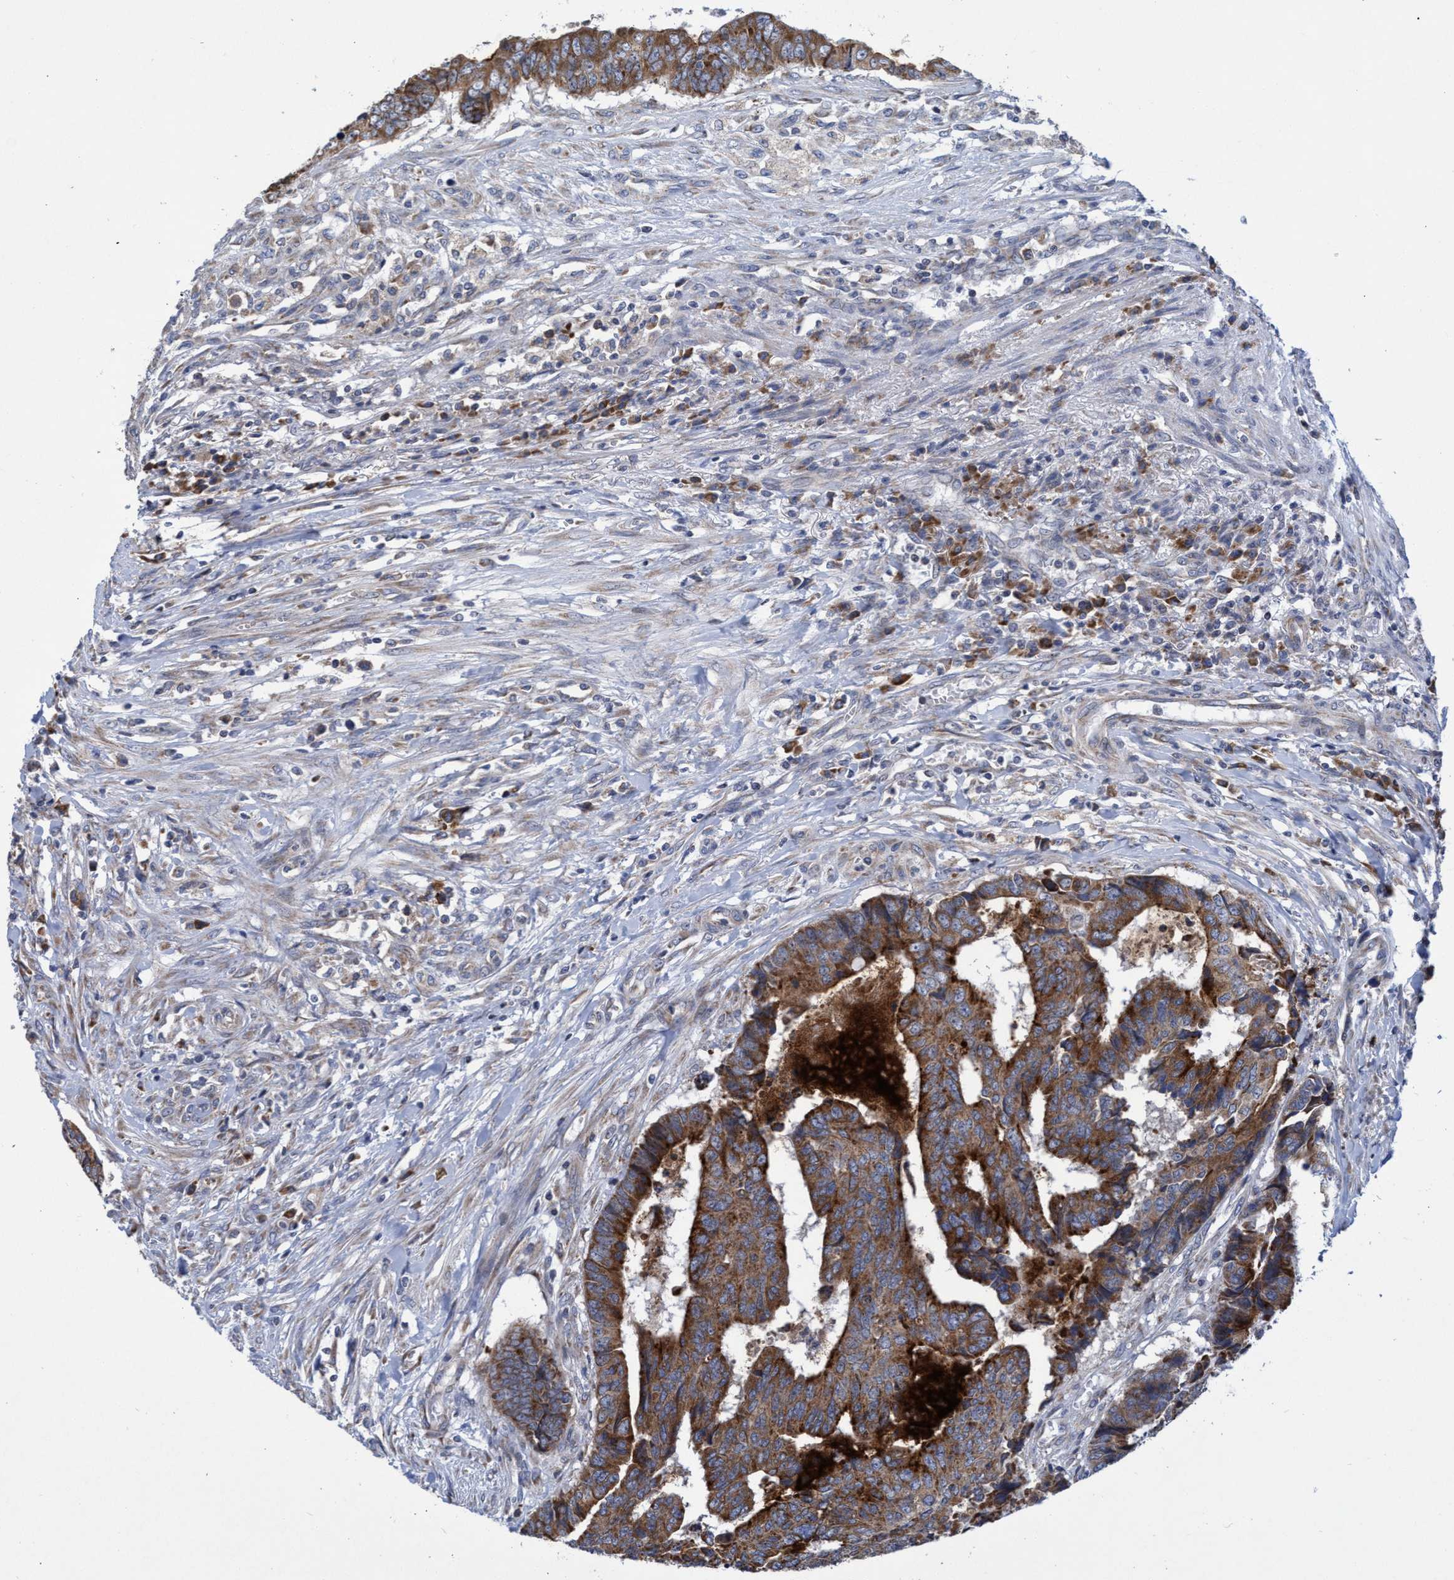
{"staining": {"intensity": "strong", "quantity": ">75%", "location": "cytoplasmic/membranous"}, "tissue": "colorectal cancer", "cell_type": "Tumor cells", "image_type": "cancer", "snomed": [{"axis": "morphology", "description": "Adenocarcinoma, NOS"}, {"axis": "topography", "description": "Rectum"}], "caption": "Colorectal adenocarcinoma stained with DAB (3,3'-diaminobenzidine) immunohistochemistry (IHC) shows high levels of strong cytoplasmic/membranous positivity in approximately >75% of tumor cells.", "gene": "NAT16", "patient": {"sex": "male", "age": 84}}